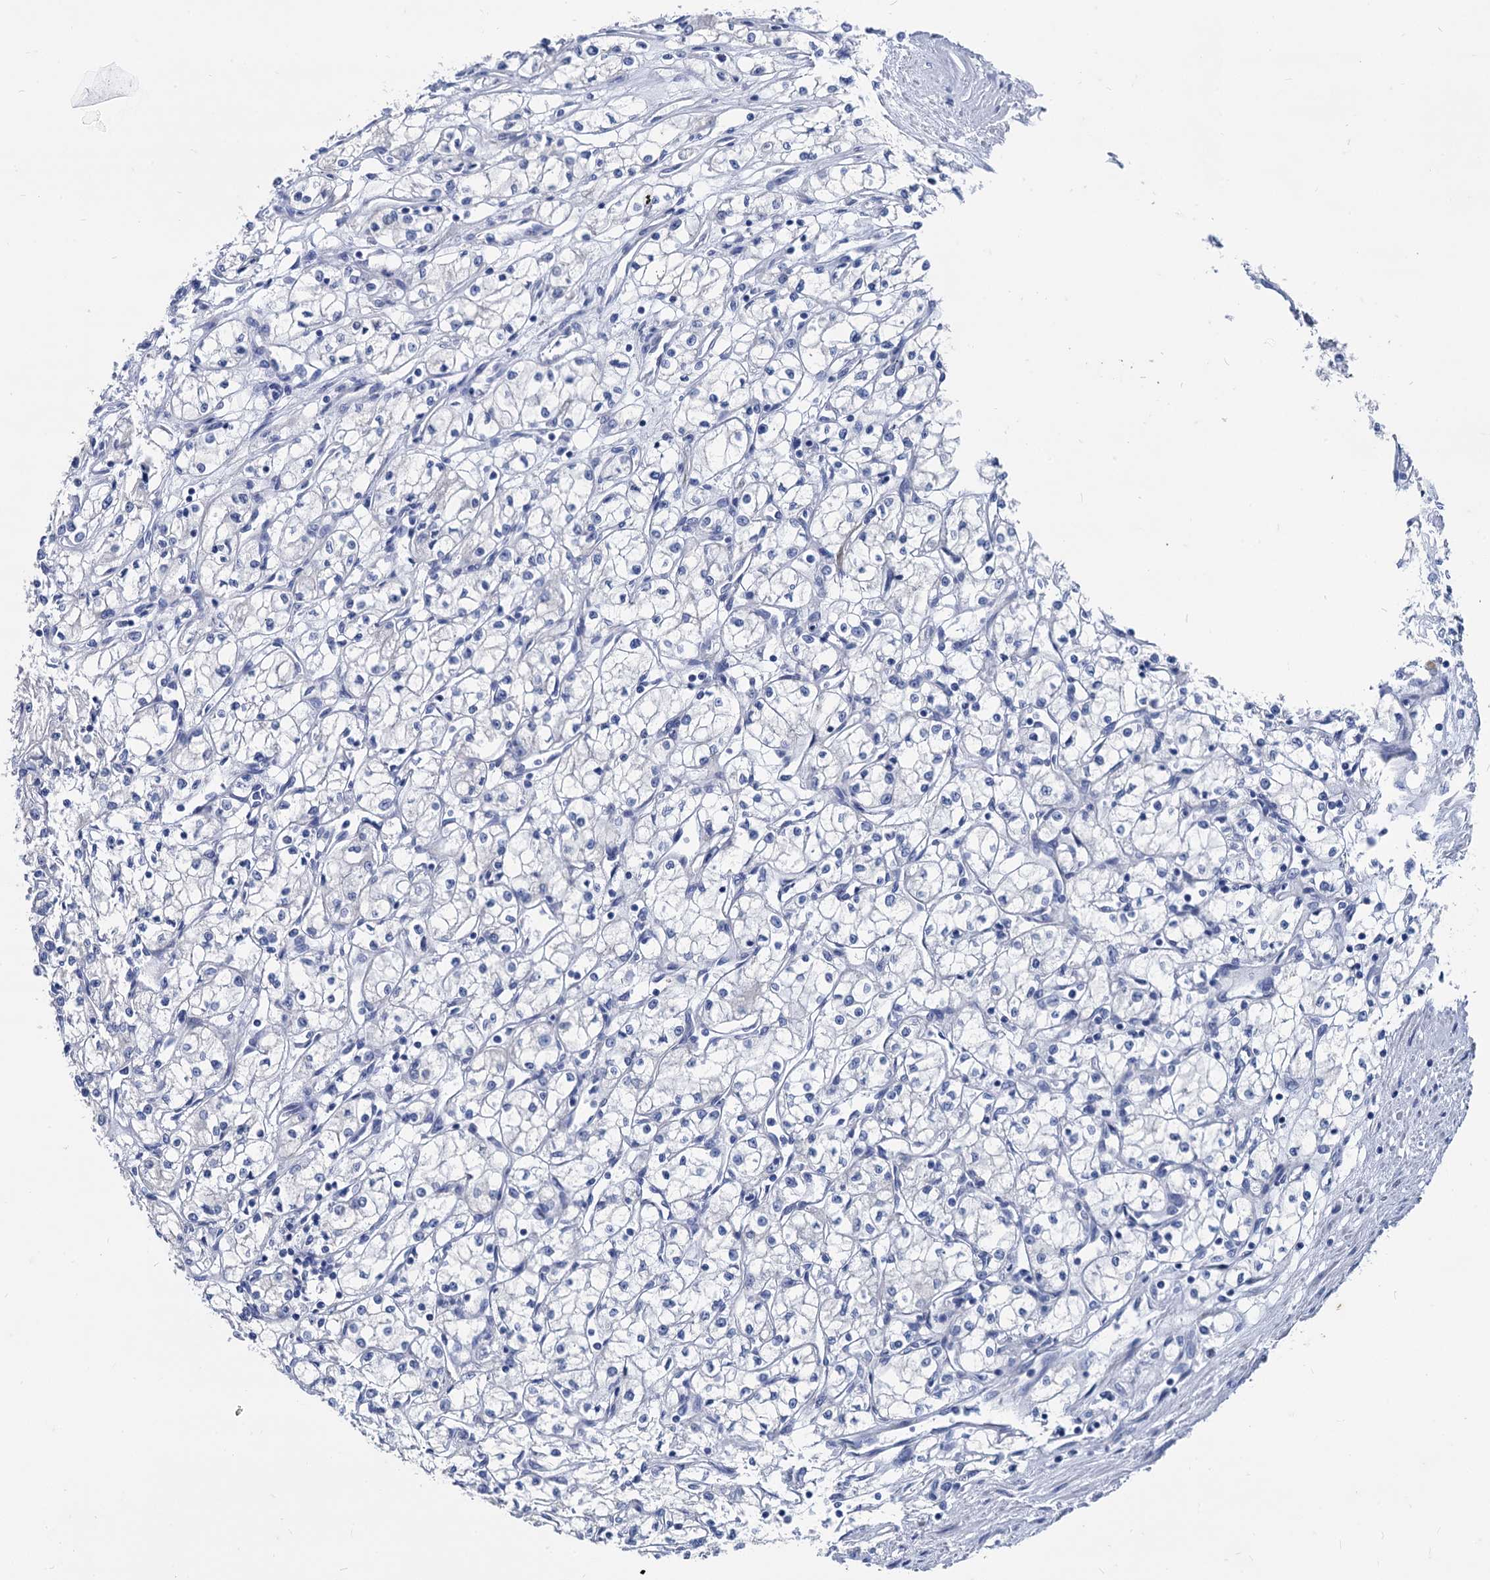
{"staining": {"intensity": "negative", "quantity": "none", "location": "none"}, "tissue": "renal cancer", "cell_type": "Tumor cells", "image_type": "cancer", "snomed": [{"axis": "morphology", "description": "Adenocarcinoma, NOS"}, {"axis": "topography", "description": "Kidney"}], "caption": "The image displays no significant staining in tumor cells of renal cancer (adenocarcinoma). Brightfield microscopy of IHC stained with DAB (3,3'-diaminobenzidine) (brown) and hematoxylin (blue), captured at high magnification.", "gene": "FOXR2", "patient": {"sex": "male", "age": 59}}